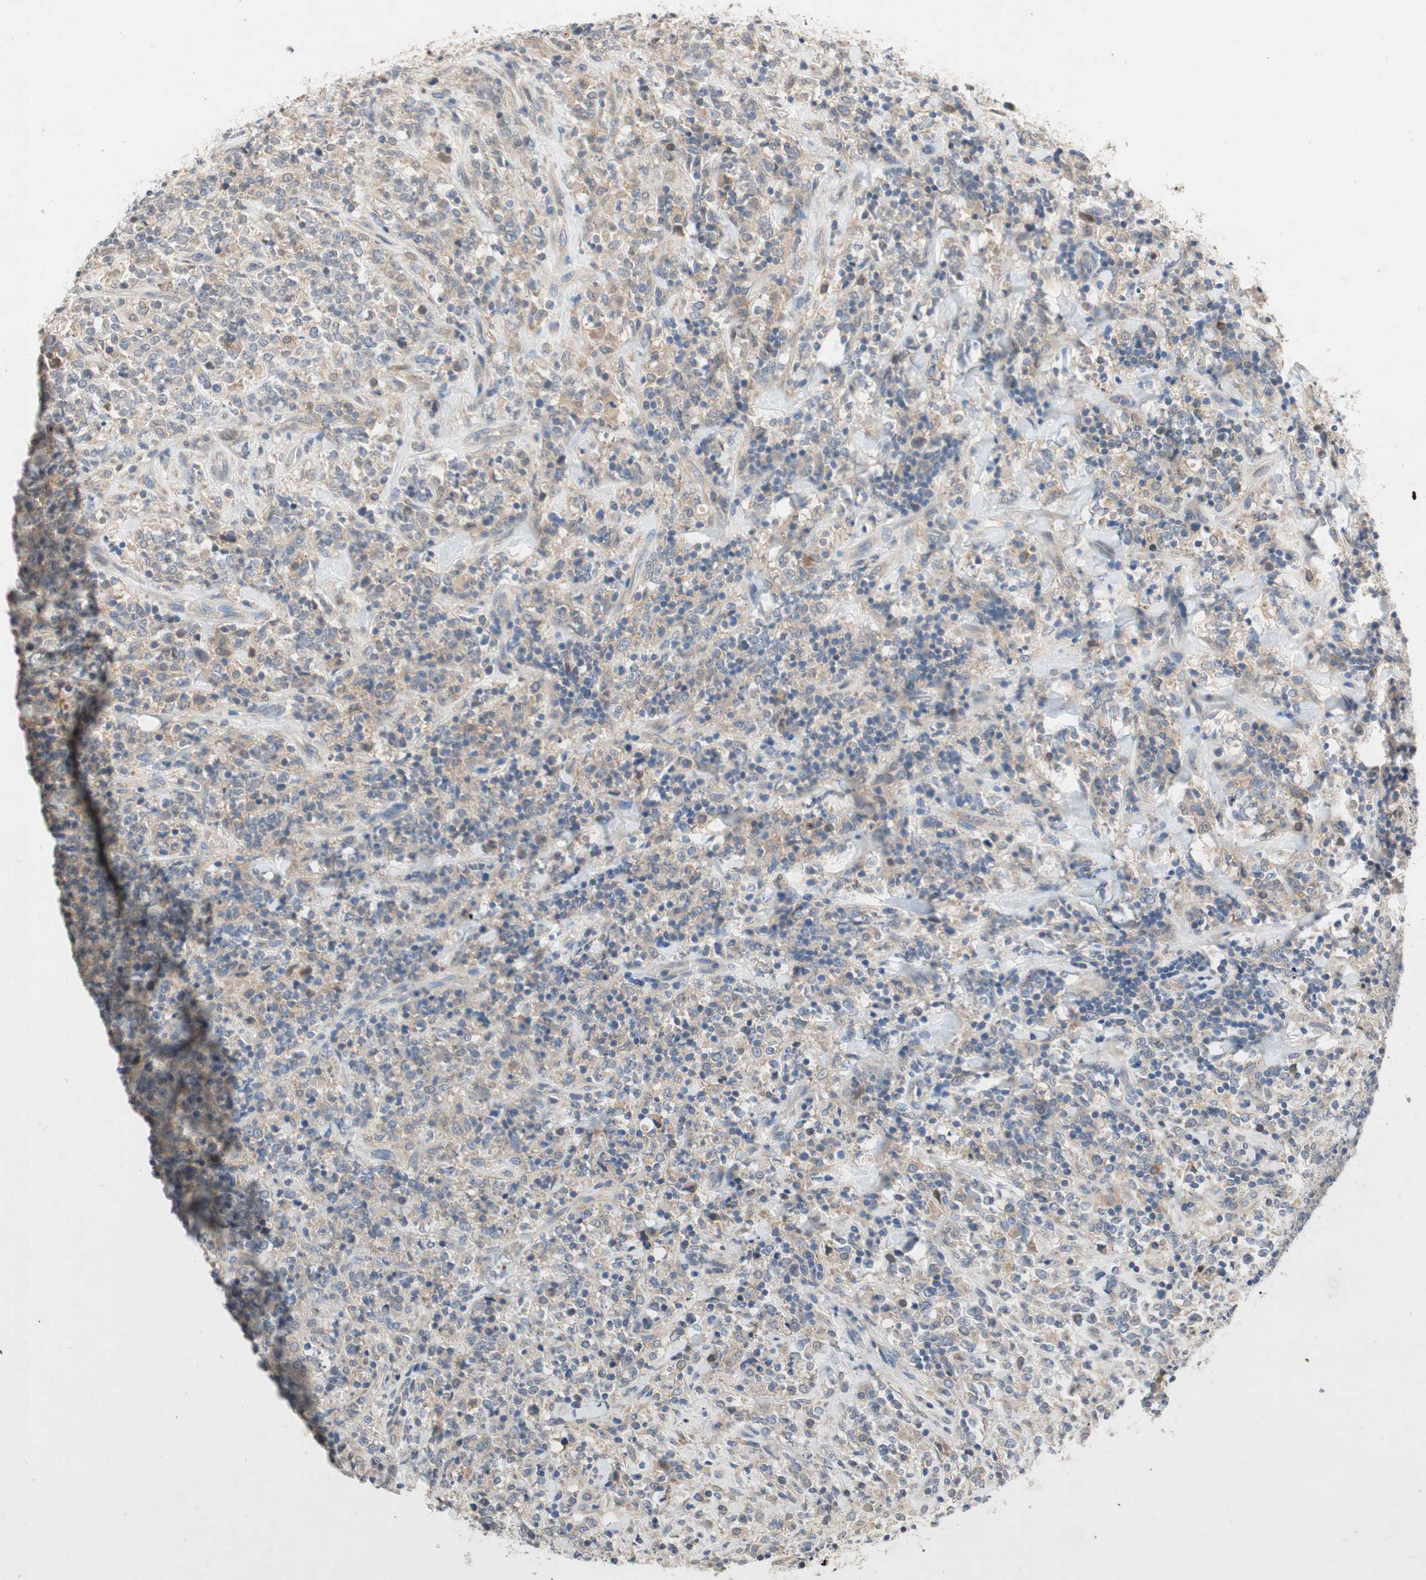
{"staining": {"intensity": "weak", "quantity": "25%-75%", "location": "cytoplasmic/membranous"}, "tissue": "lymphoma", "cell_type": "Tumor cells", "image_type": "cancer", "snomed": [{"axis": "morphology", "description": "Malignant lymphoma, non-Hodgkin's type, High grade"}, {"axis": "topography", "description": "Soft tissue"}], "caption": "IHC (DAB (3,3'-diaminobenzidine)) staining of human malignant lymphoma, non-Hodgkin's type (high-grade) demonstrates weak cytoplasmic/membranous protein staining in approximately 25%-75% of tumor cells.", "gene": "NCLN", "patient": {"sex": "male", "age": 18}}